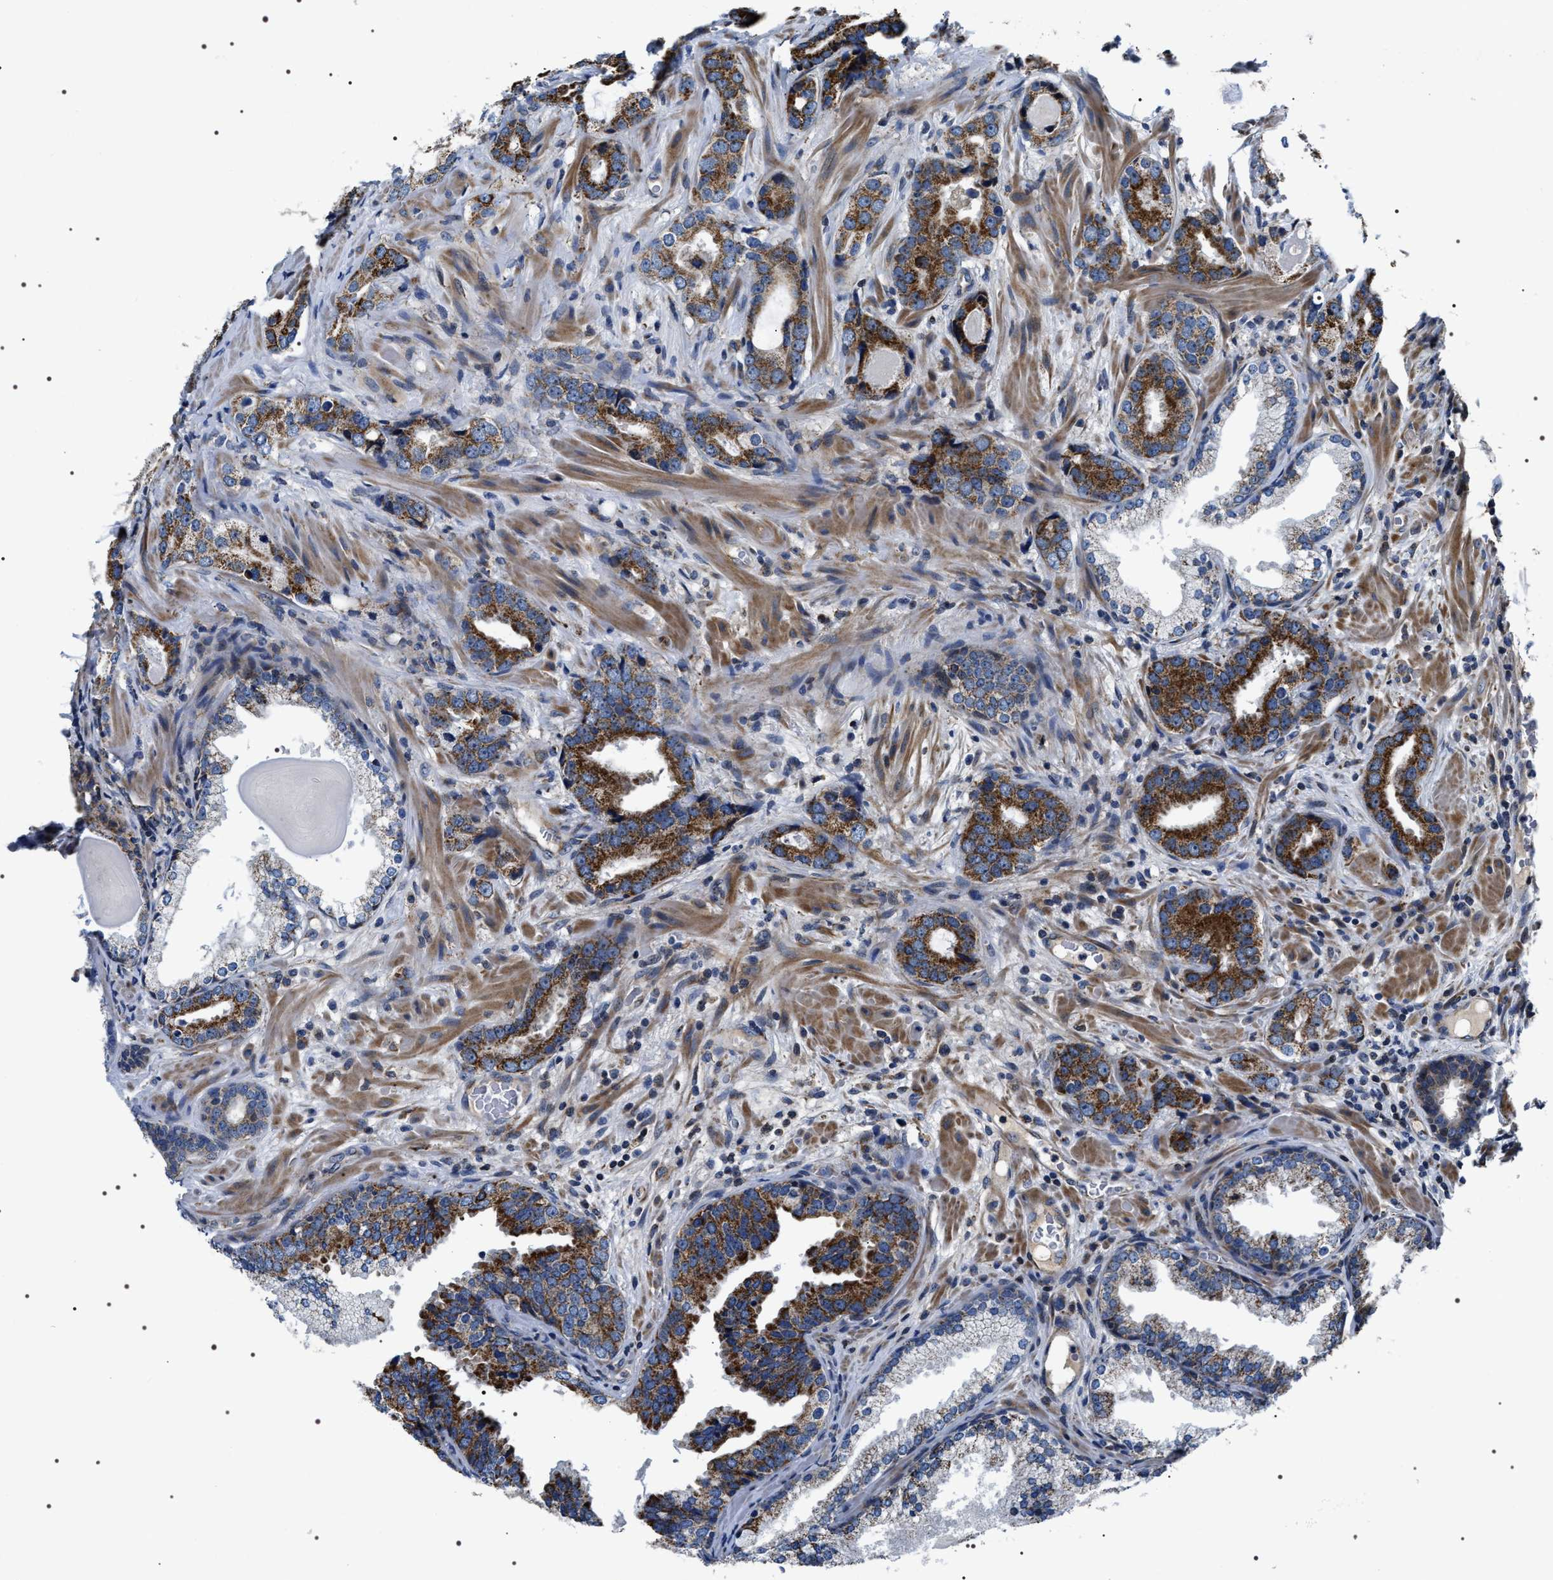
{"staining": {"intensity": "strong", "quantity": ">75%", "location": "cytoplasmic/membranous"}, "tissue": "prostate cancer", "cell_type": "Tumor cells", "image_type": "cancer", "snomed": [{"axis": "morphology", "description": "Adenocarcinoma, High grade"}, {"axis": "topography", "description": "Prostate"}], "caption": "Protein expression analysis of prostate cancer displays strong cytoplasmic/membranous expression in about >75% of tumor cells. The staining was performed using DAB (3,3'-diaminobenzidine) to visualize the protein expression in brown, while the nuclei were stained in blue with hematoxylin (Magnification: 20x).", "gene": "NTMT1", "patient": {"sex": "male", "age": 63}}